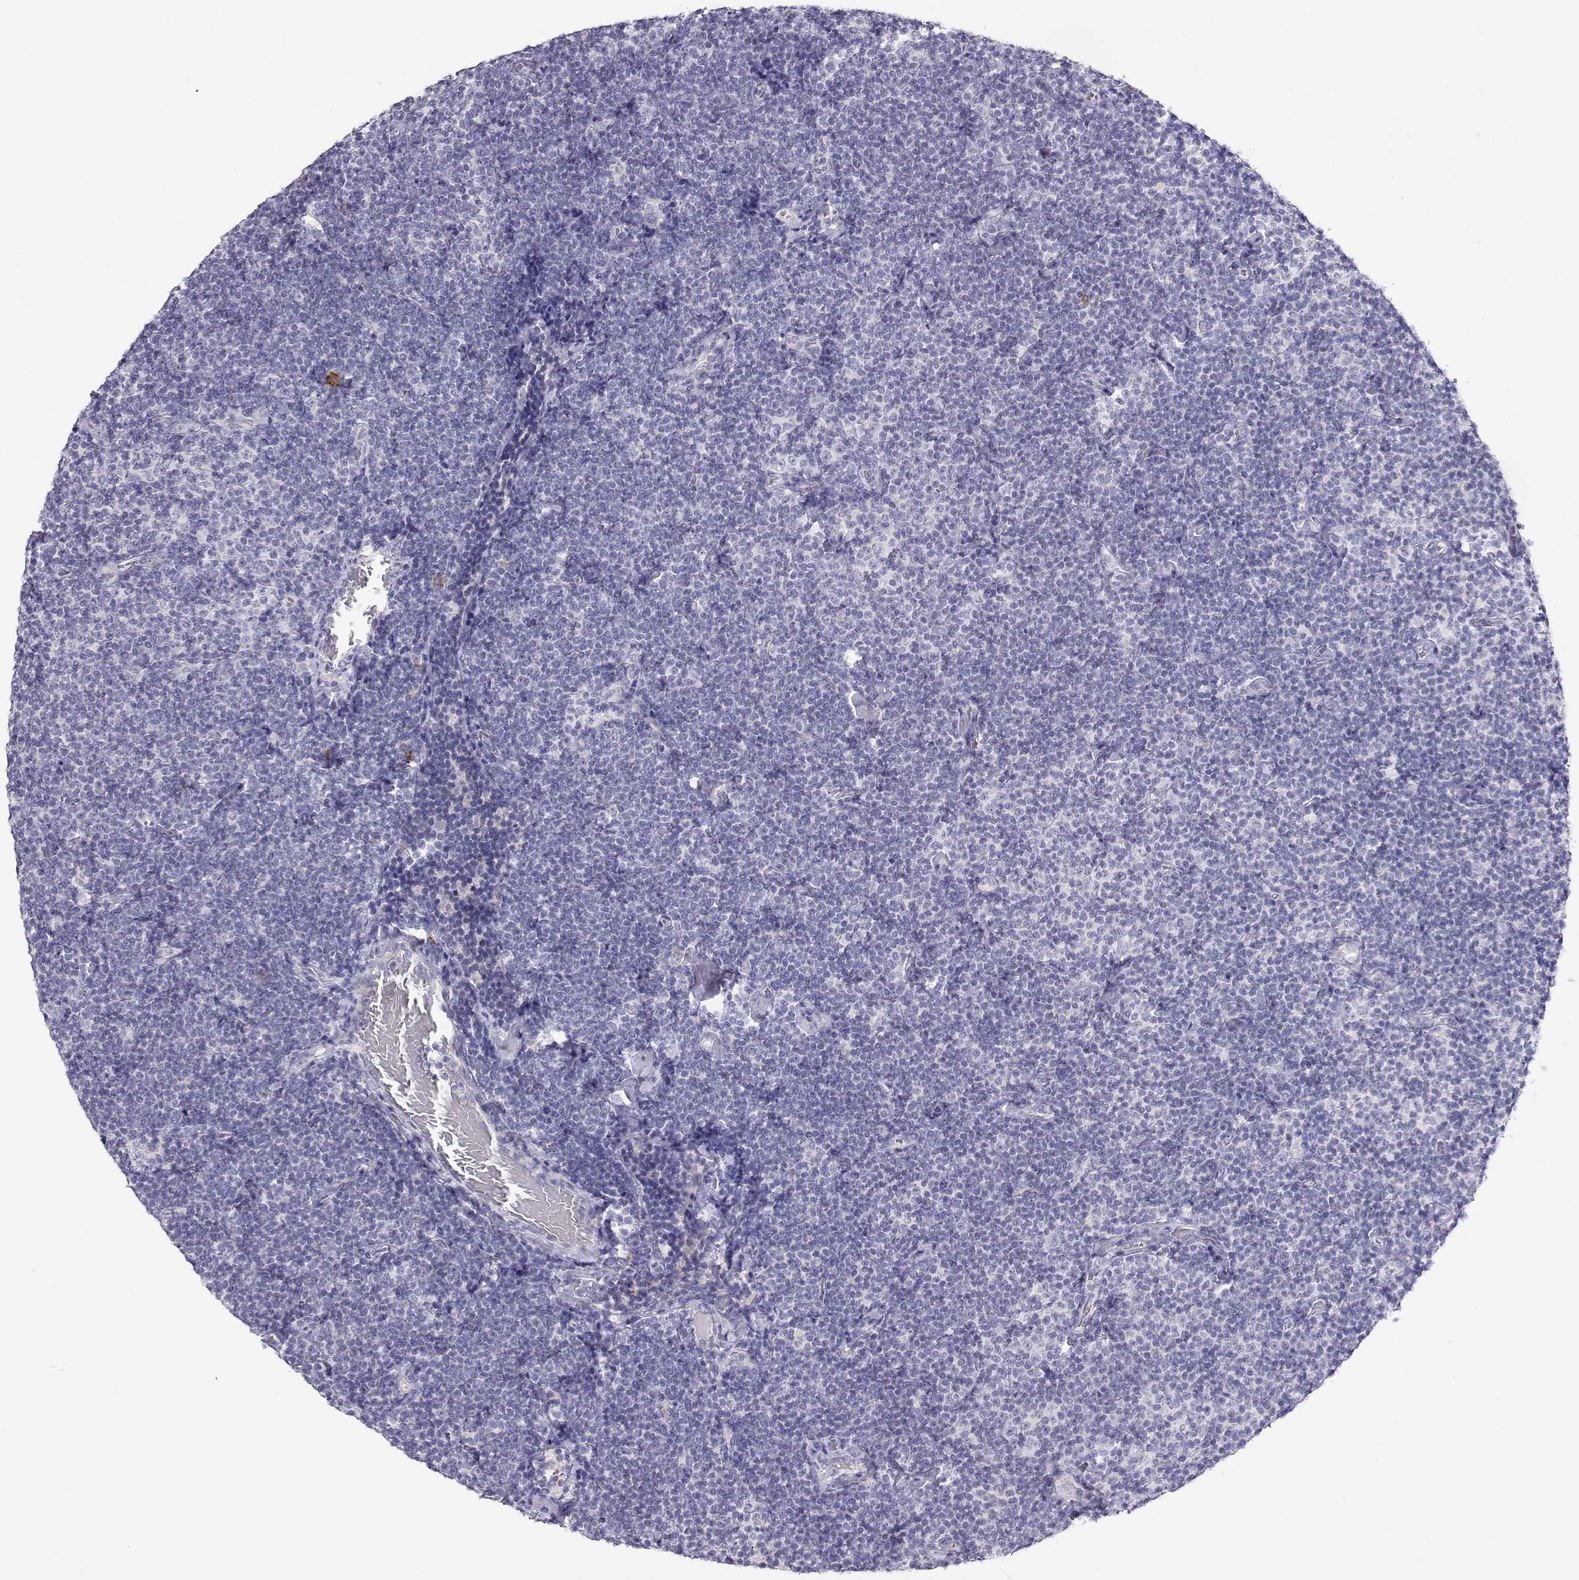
{"staining": {"intensity": "negative", "quantity": "none", "location": "none"}, "tissue": "lymphoma", "cell_type": "Tumor cells", "image_type": "cancer", "snomed": [{"axis": "morphology", "description": "Malignant lymphoma, non-Hodgkin's type, Low grade"}, {"axis": "topography", "description": "Lymph node"}], "caption": "A histopathology image of human low-grade malignant lymphoma, non-Hodgkin's type is negative for staining in tumor cells.", "gene": "CDHR1", "patient": {"sex": "male", "age": 81}}